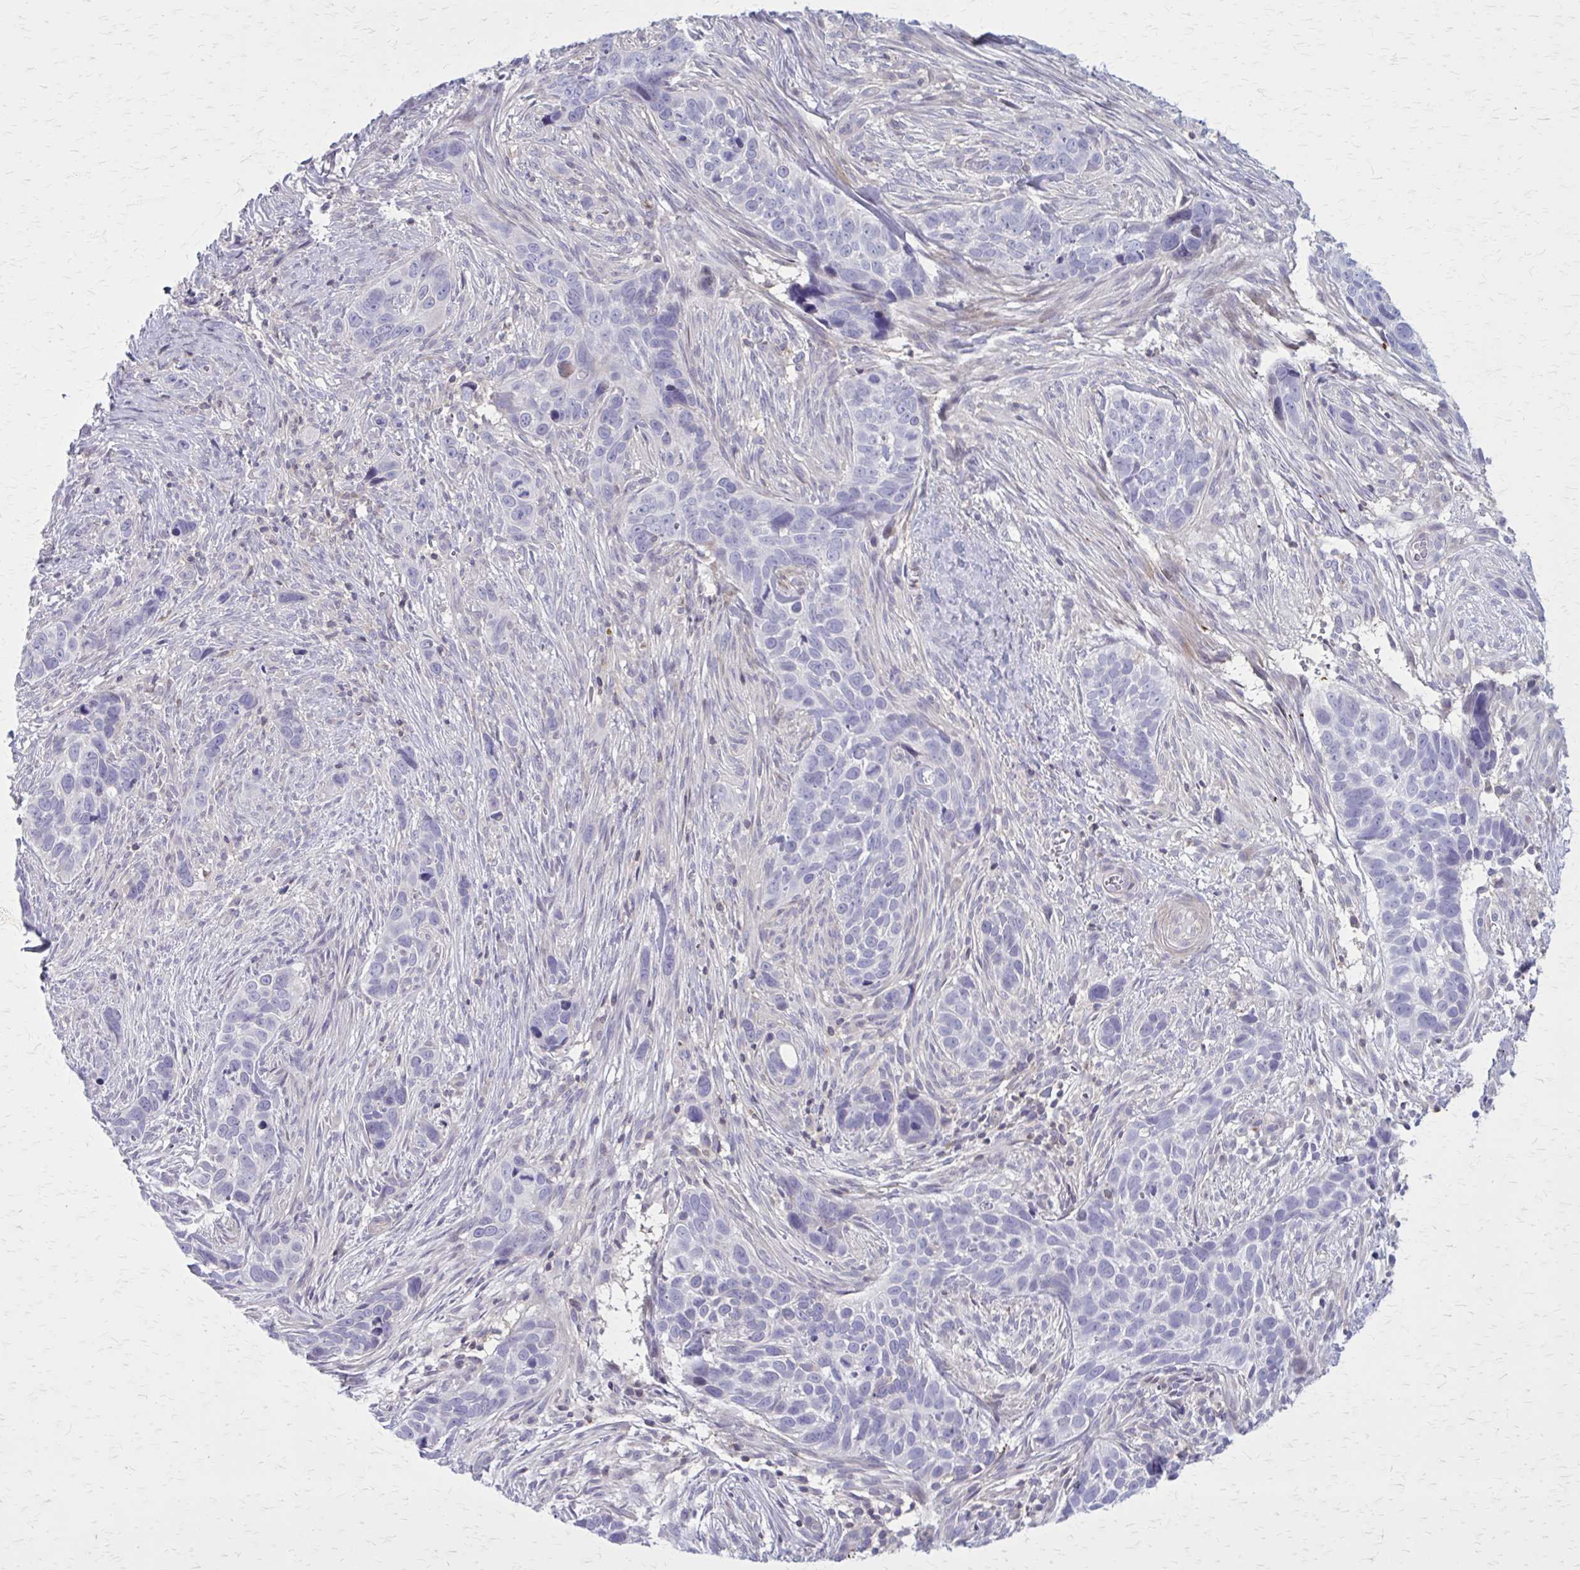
{"staining": {"intensity": "negative", "quantity": "none", "location": "none"}, "tissue": "skin cancer", "cell_type": "Tumor cells", "image_type": "cancer", "snomed": [{"axis": "morphology", "description": "Basal cell carcinoma"}, {"axis": "topography", "description": "Skin"}], "caption": "Tumor cells are negative for protein expression in human skin basal cell carcinoma. (DAB (3,3'-diaminobenzidine) IHC visualized using brightfield microscopy, high magnification).", "gene": "PITPNM1", "patient": {"sex": "female", "age": 82}}